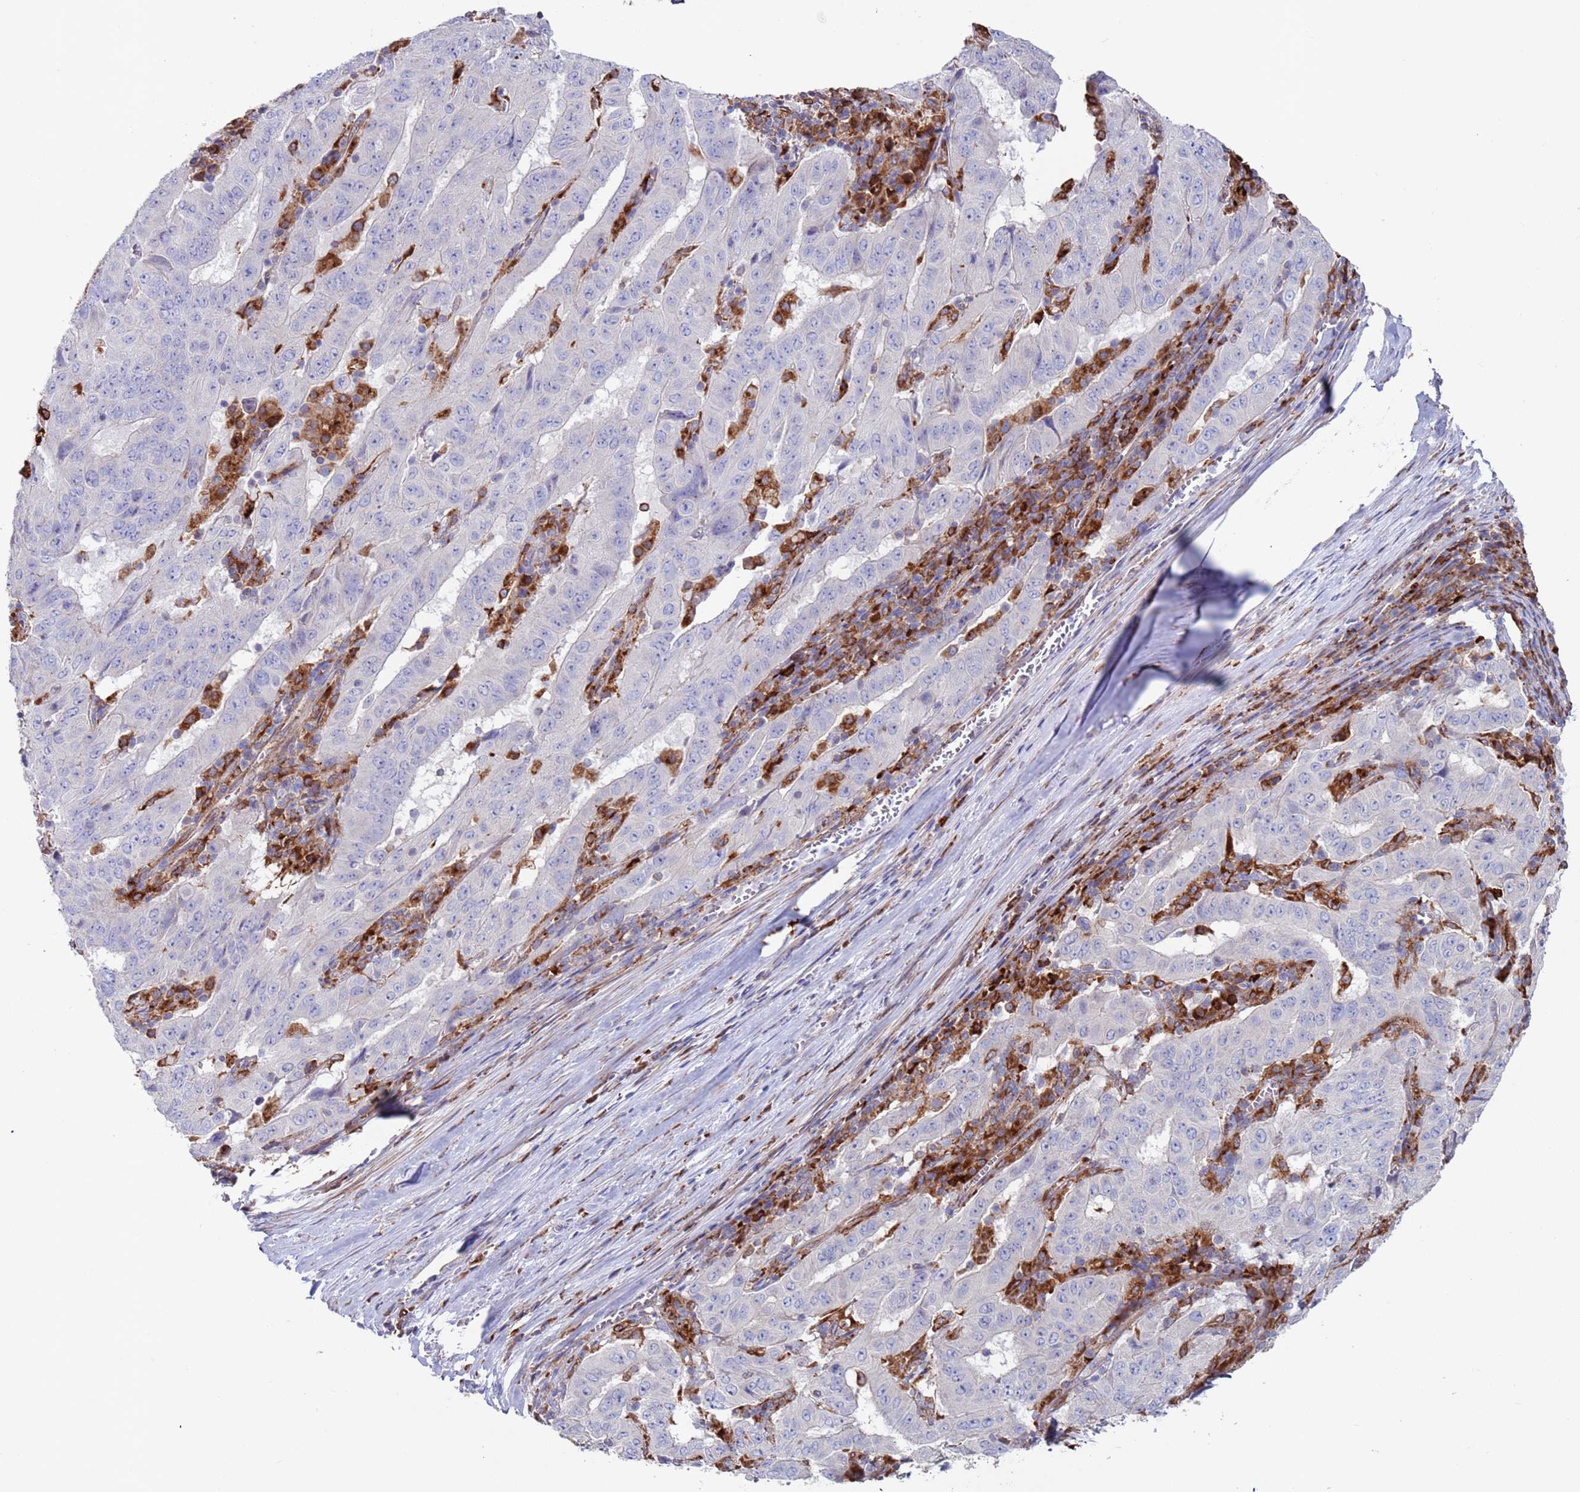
{"staining": {"intensity": "negative", "quantity": "none", "location": "none"}, "tissue": "pancreatic cancer", "cell_type": "Tumor cells", "image_type": "cancer", "snomed": [{"axis": "morphology", "description": "Adenocarcinoma, NOS"}, {"axis": "topography", "description": "Pancreas"}], "caption": "The IHC photomicrograph has no significant expression in tumor cells of pancreatic cancer tissue. (IHC, brightfield microscopy, high magnification).", "gene": "GREB1L", "patient": {"sex": "male", "age": 63}}